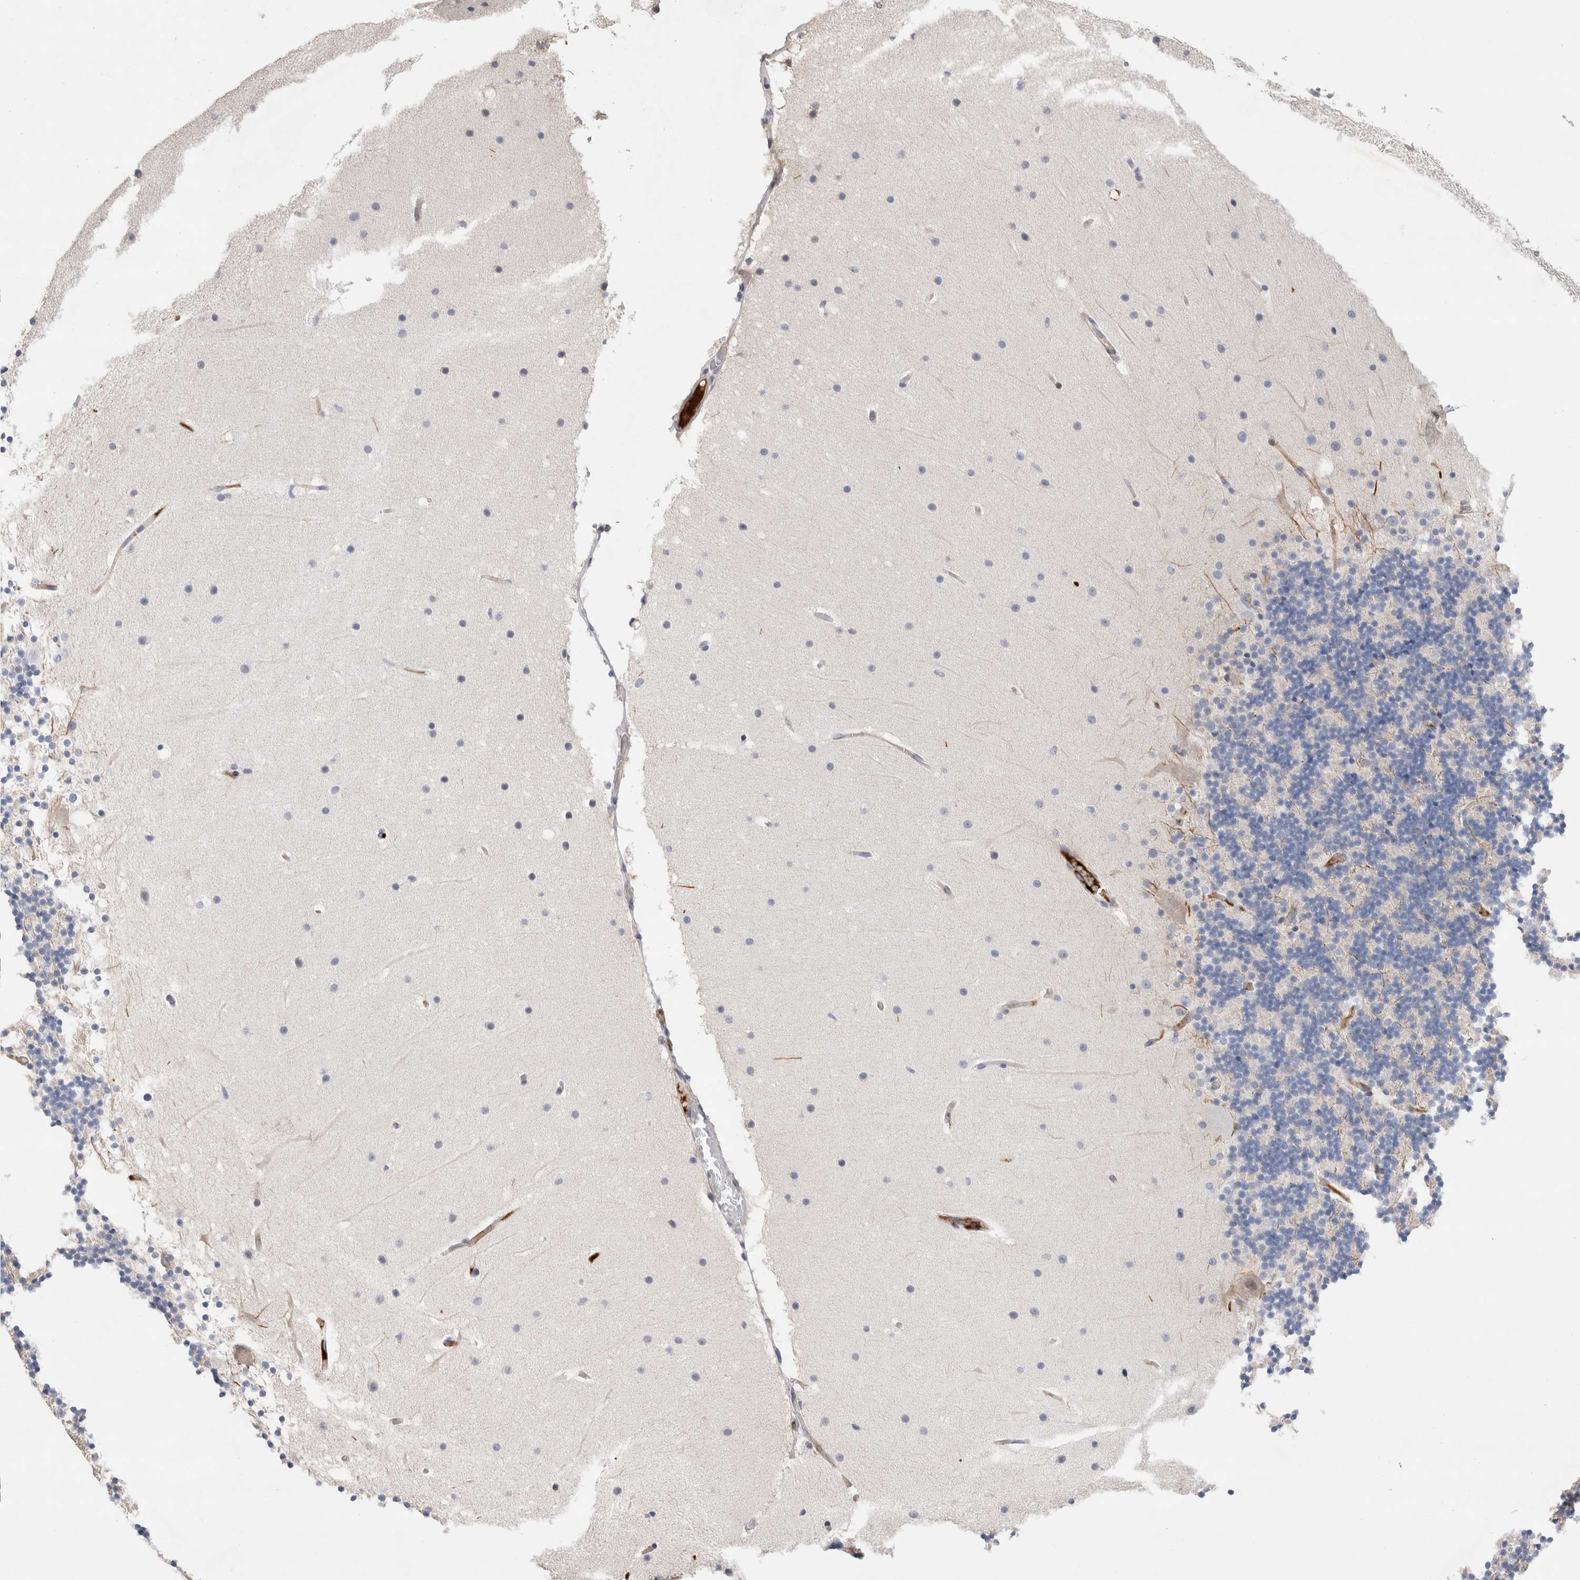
{"staining": {"intensity": "negative", "quantity": "none", "location": "none"}, "tissue": "cerebellum", "cell_type": "Cells in granular layer", "image_type": "normal", "snomed": [{"axis": "morphology", "description": "Normal tissue, NOS"}, {"axis": "topography", "description": "Cerebellum"}], "caption": "Cells in granular layer show no significant protein positivity in unremarkable cerebellum. (DAB (3,3'-diaminobenzidine) immunohistochemistry visualized using brightfield microscopy, high magnification).", "gene": "ECHDC2", "patient": {"sex": "male", "age": 57}}